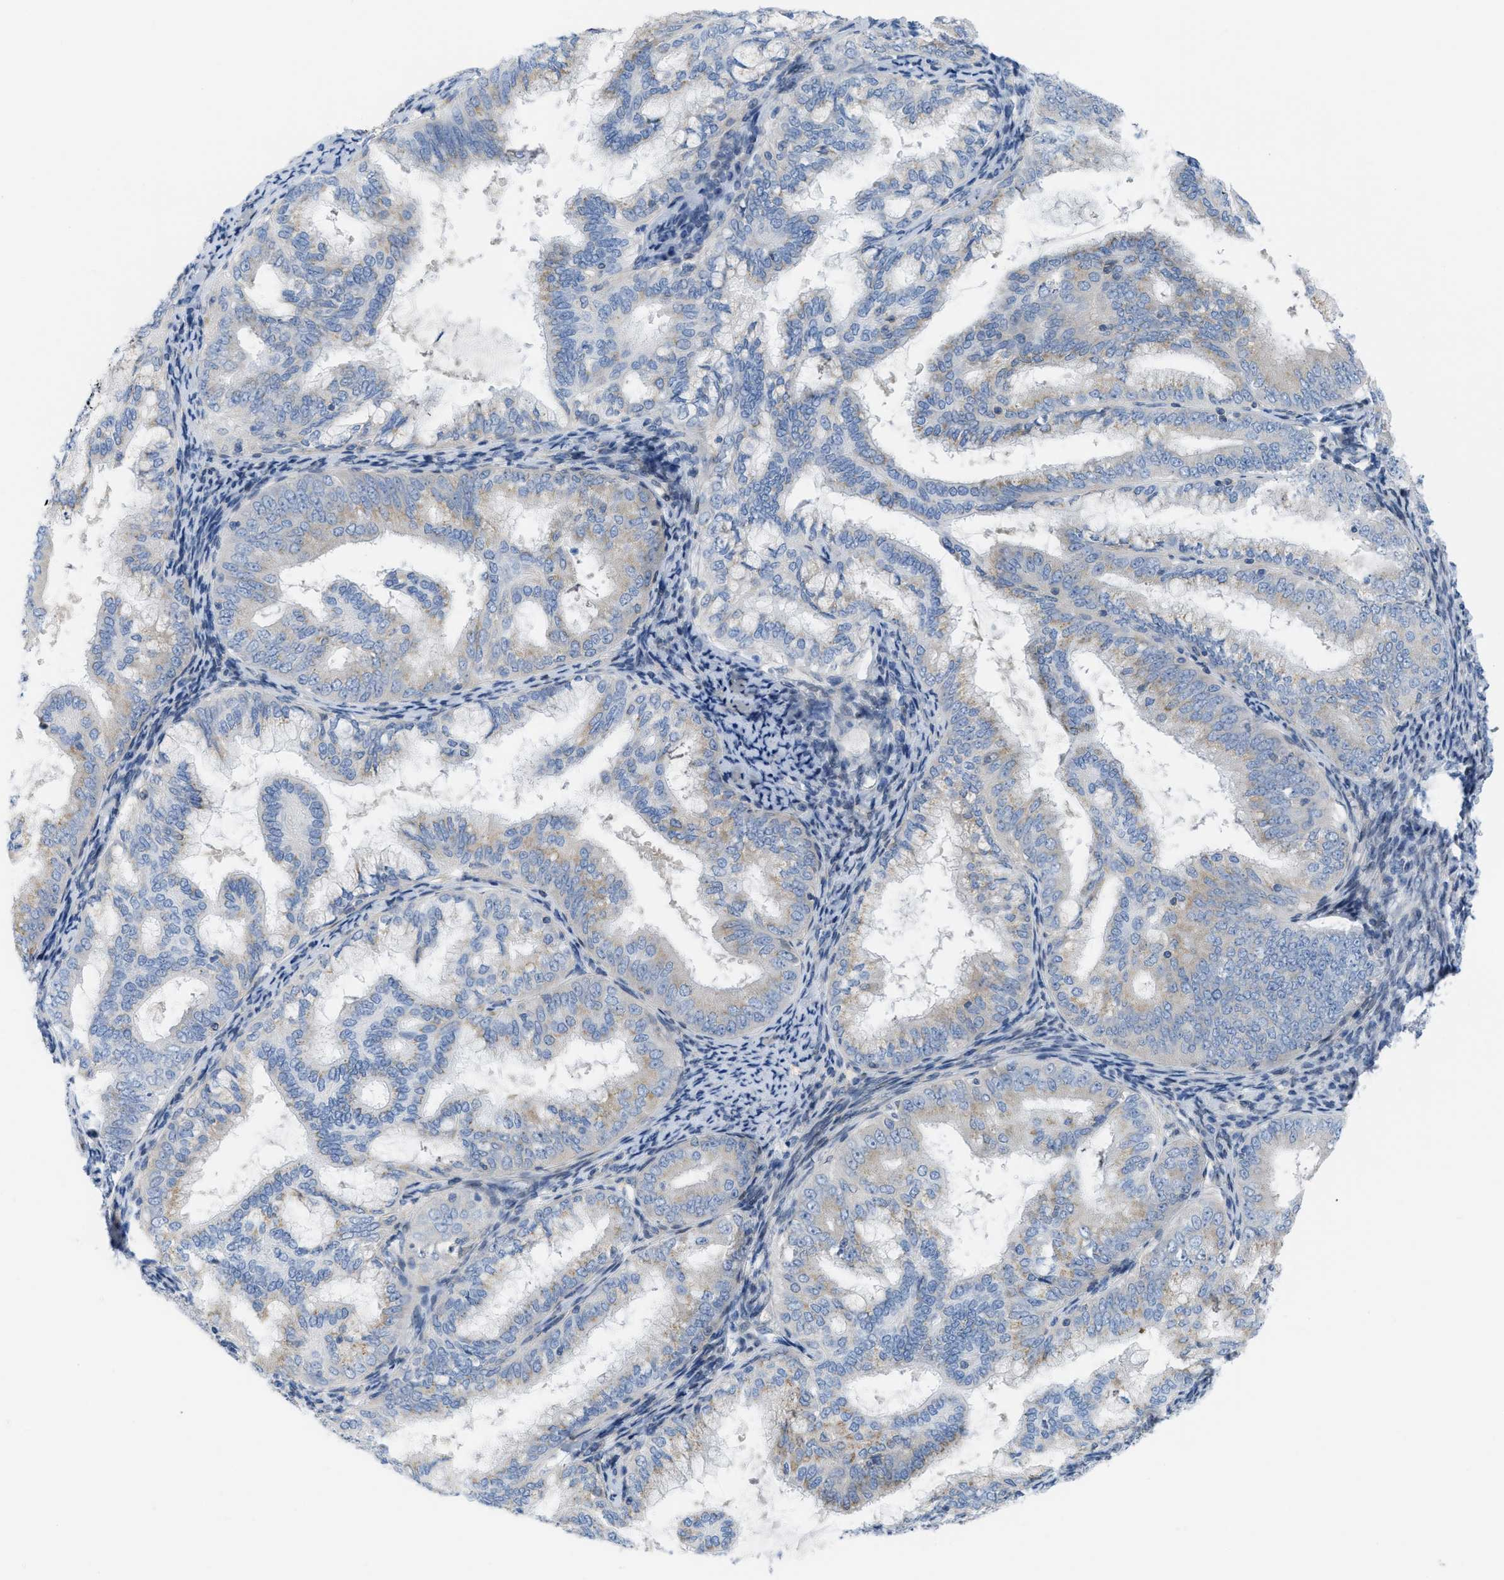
{"staining": {"intensity": "weak", "quantity": "<25%", "location": "cytoplasmic/membranous"}, "tissue": "endometrial cancer", "cell_type": "Tumor cells", "image_type": "cancer", "snomed": [{"axis": "morphology", "description": "Adenocarcinoma, NOS"}, {"axis": "topography", "description": "Endometrium"}], "caption": "Histopathology image shows no significant protein expression in tumor cells of endometrial adenocarcinoma.", "gene": "ASGR1", "patient": {"sex": "female", "age": 63}}